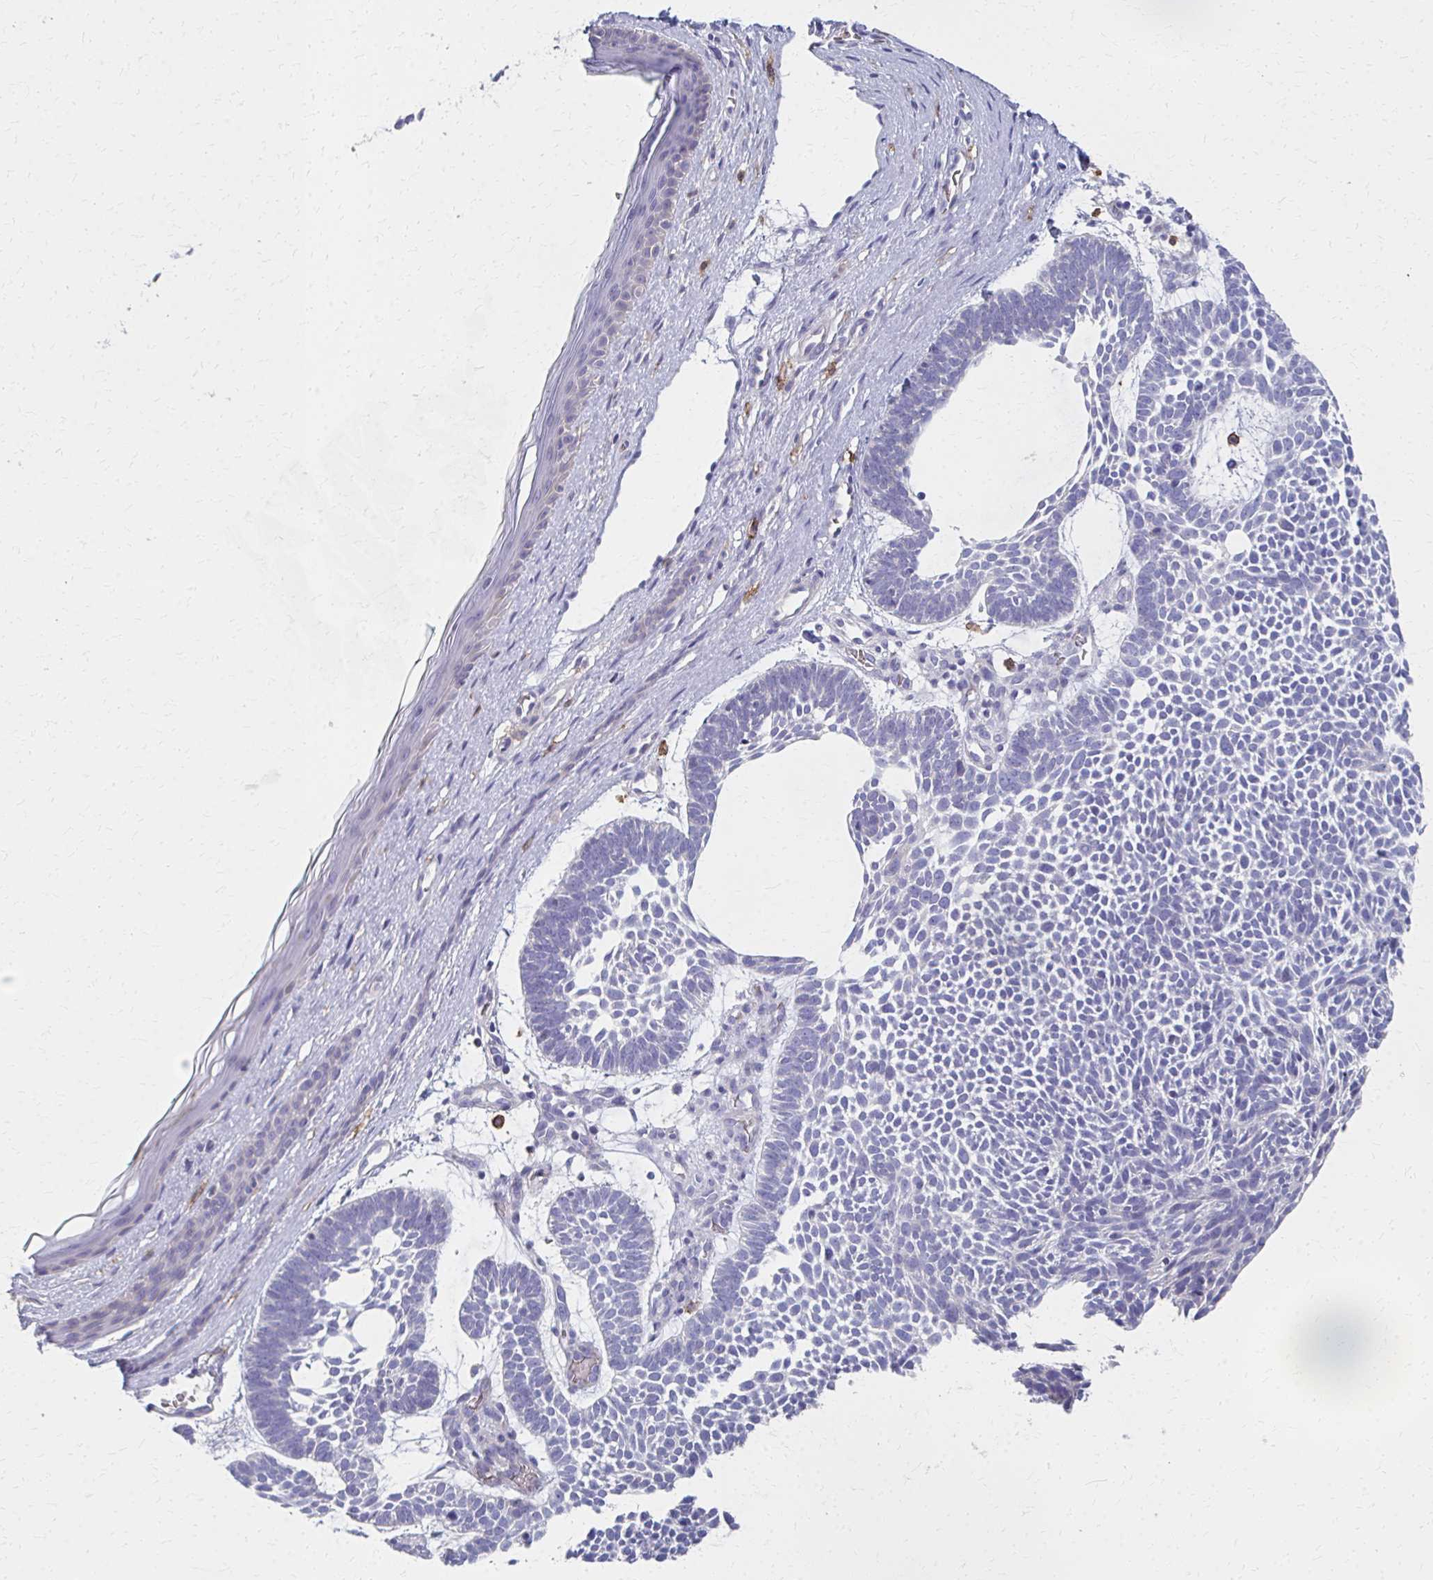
{"staining": {"intensity": "negative", "quantity": "none", "location": "none"}, "tissue": "skin cancer", "cell_type": "Tumor cells", "image_type": "cancer", "snomed": [{"axis": "morphology", "description": "Basal cell carcinoma"}, {"axis": "topography", "description": "Skin"}, {"axis": "topography", "description": "Skin of face"}], "caption": "An IHC photomicrograph of skin cancer is shown. There is no staining in tumor cells of skin cancer.", "gene": "MS4A2", "patient": {"sex": "male", "age": 83}}